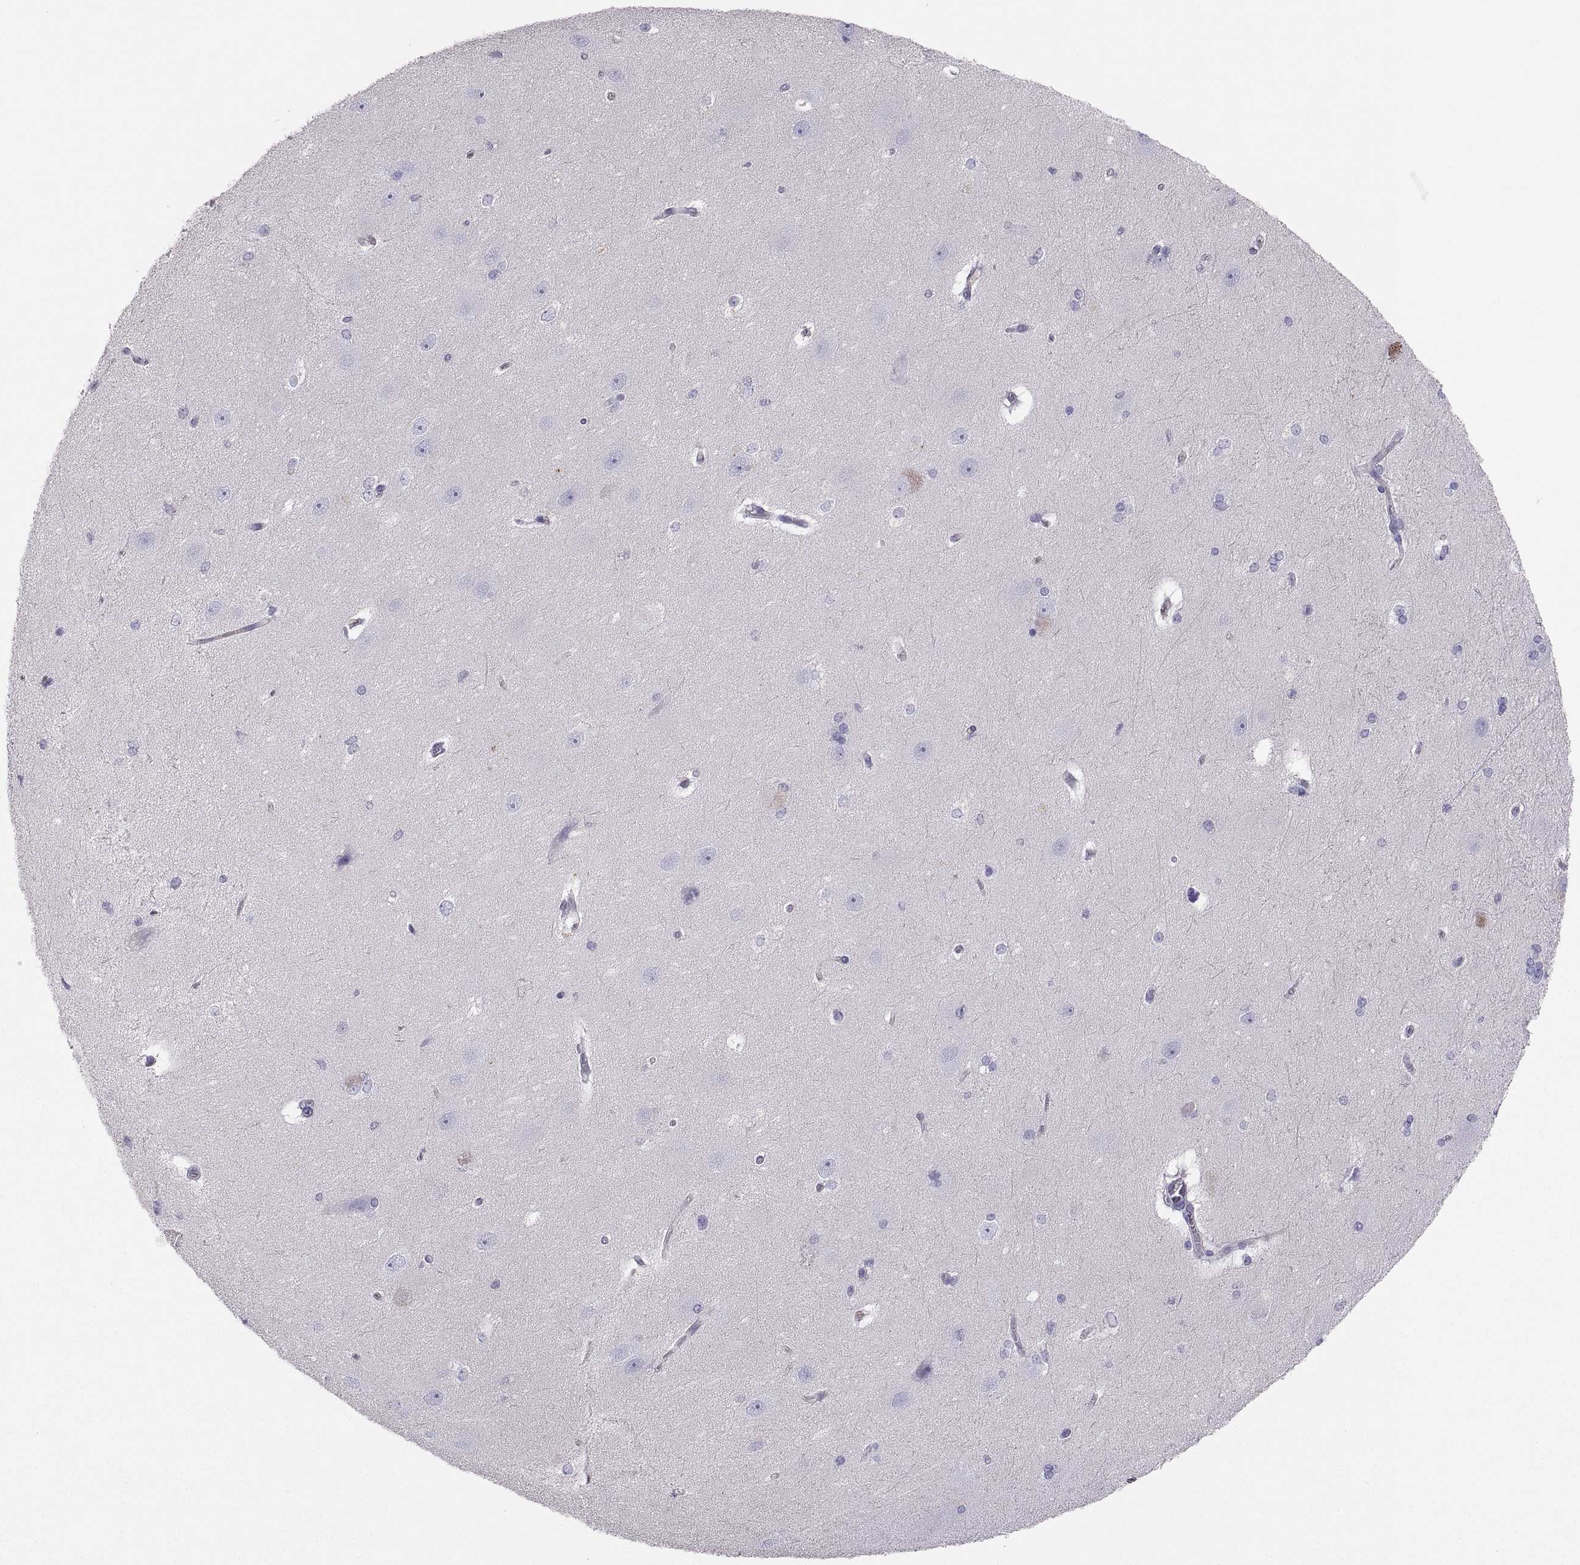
{"staining": {"intensity": "negative", "quantity": "none", "location": "none"}, "tissue": "hippocampus", "cell_type": "Glial cells", "image_type": "normal", "snomed": [{"axis": "morphology", "description": "Normal tissue, NOS"}, {"axis": "topography", "description": "Cerebral cortex"}, {"axis": "topography", "description": "Hippocampus"}], "caption": "Immunohistochemistry histopathology image of unremarkable human hippocampus stained for a protein (brown), which exhibits no staining in glial cells. Brightfield microscopy of immunohistochemistry (IHC) stained with DAB (3,3'-diaminobenzidine) (brown) and hematoxylin (blue), captured at high magnification.", "gene": "RALB", "patient": {"sex": "female", "age": 19}}